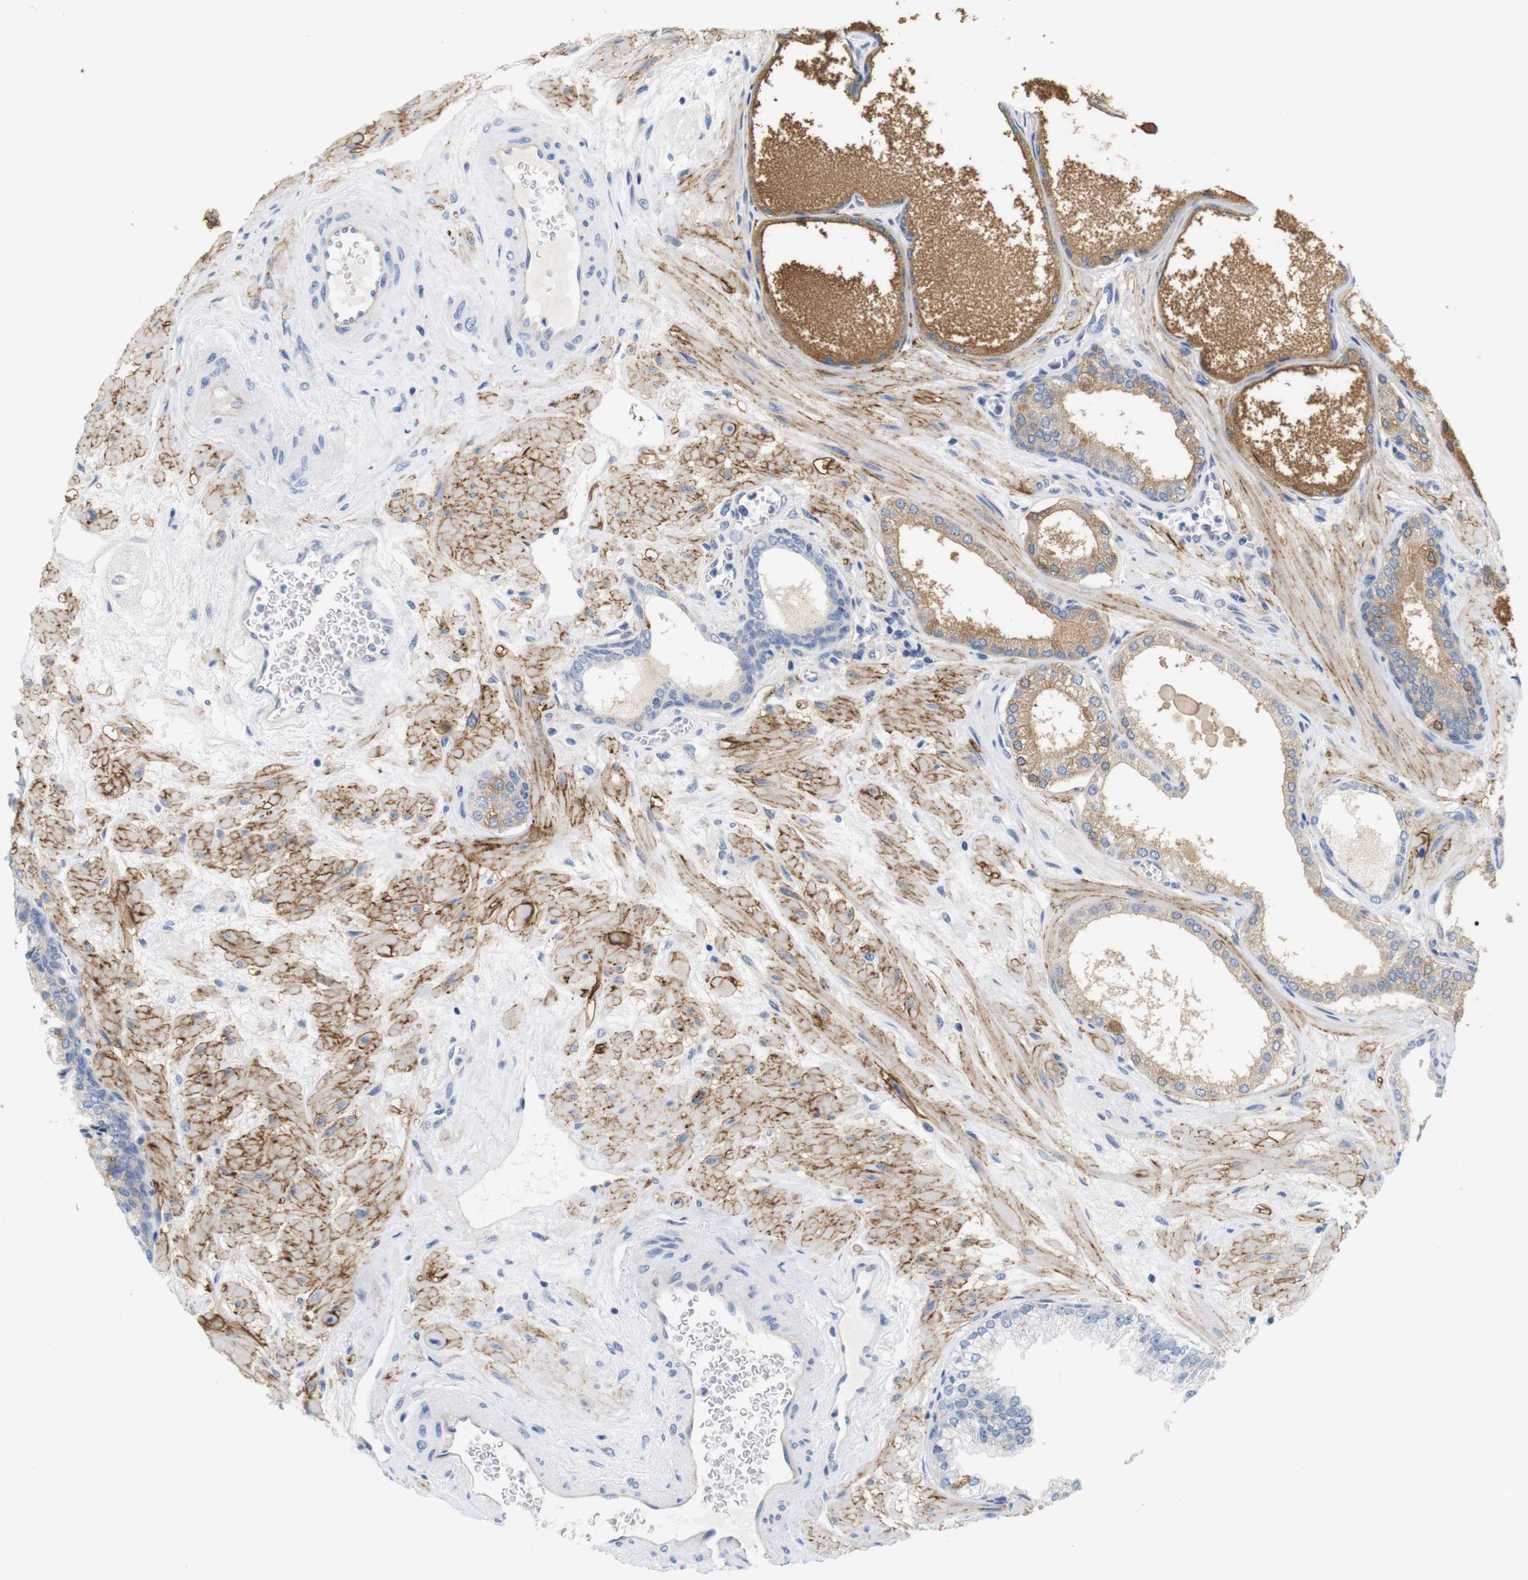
{"staining": {"intensity": "moderate", "quantity": "25%-75%", "location": "cytoplasmic/membranous"}, "tissue": "prostate", "cell_type": "Glandular cells", "image_type": "normal", "snomed": [{"axis": "morphology", "description": "Normal tissue, NOS"}, {"axis": "morphology", "description": "Urothelial carcinoma, Low grade"}, {"axis": "topography", "description": "Urinary bladder"}, {"axis": "topography", "description": "Prostate"}], "caption": "Normal prostate demonstrates moderate cytoplasmic/membranous staining in about 25%-75% of glandular cells The protein is shown in brown color, while the nuclei are stained blue..", "gene": "ITGA5", "patient": {"sex": "male", "age": 60}}